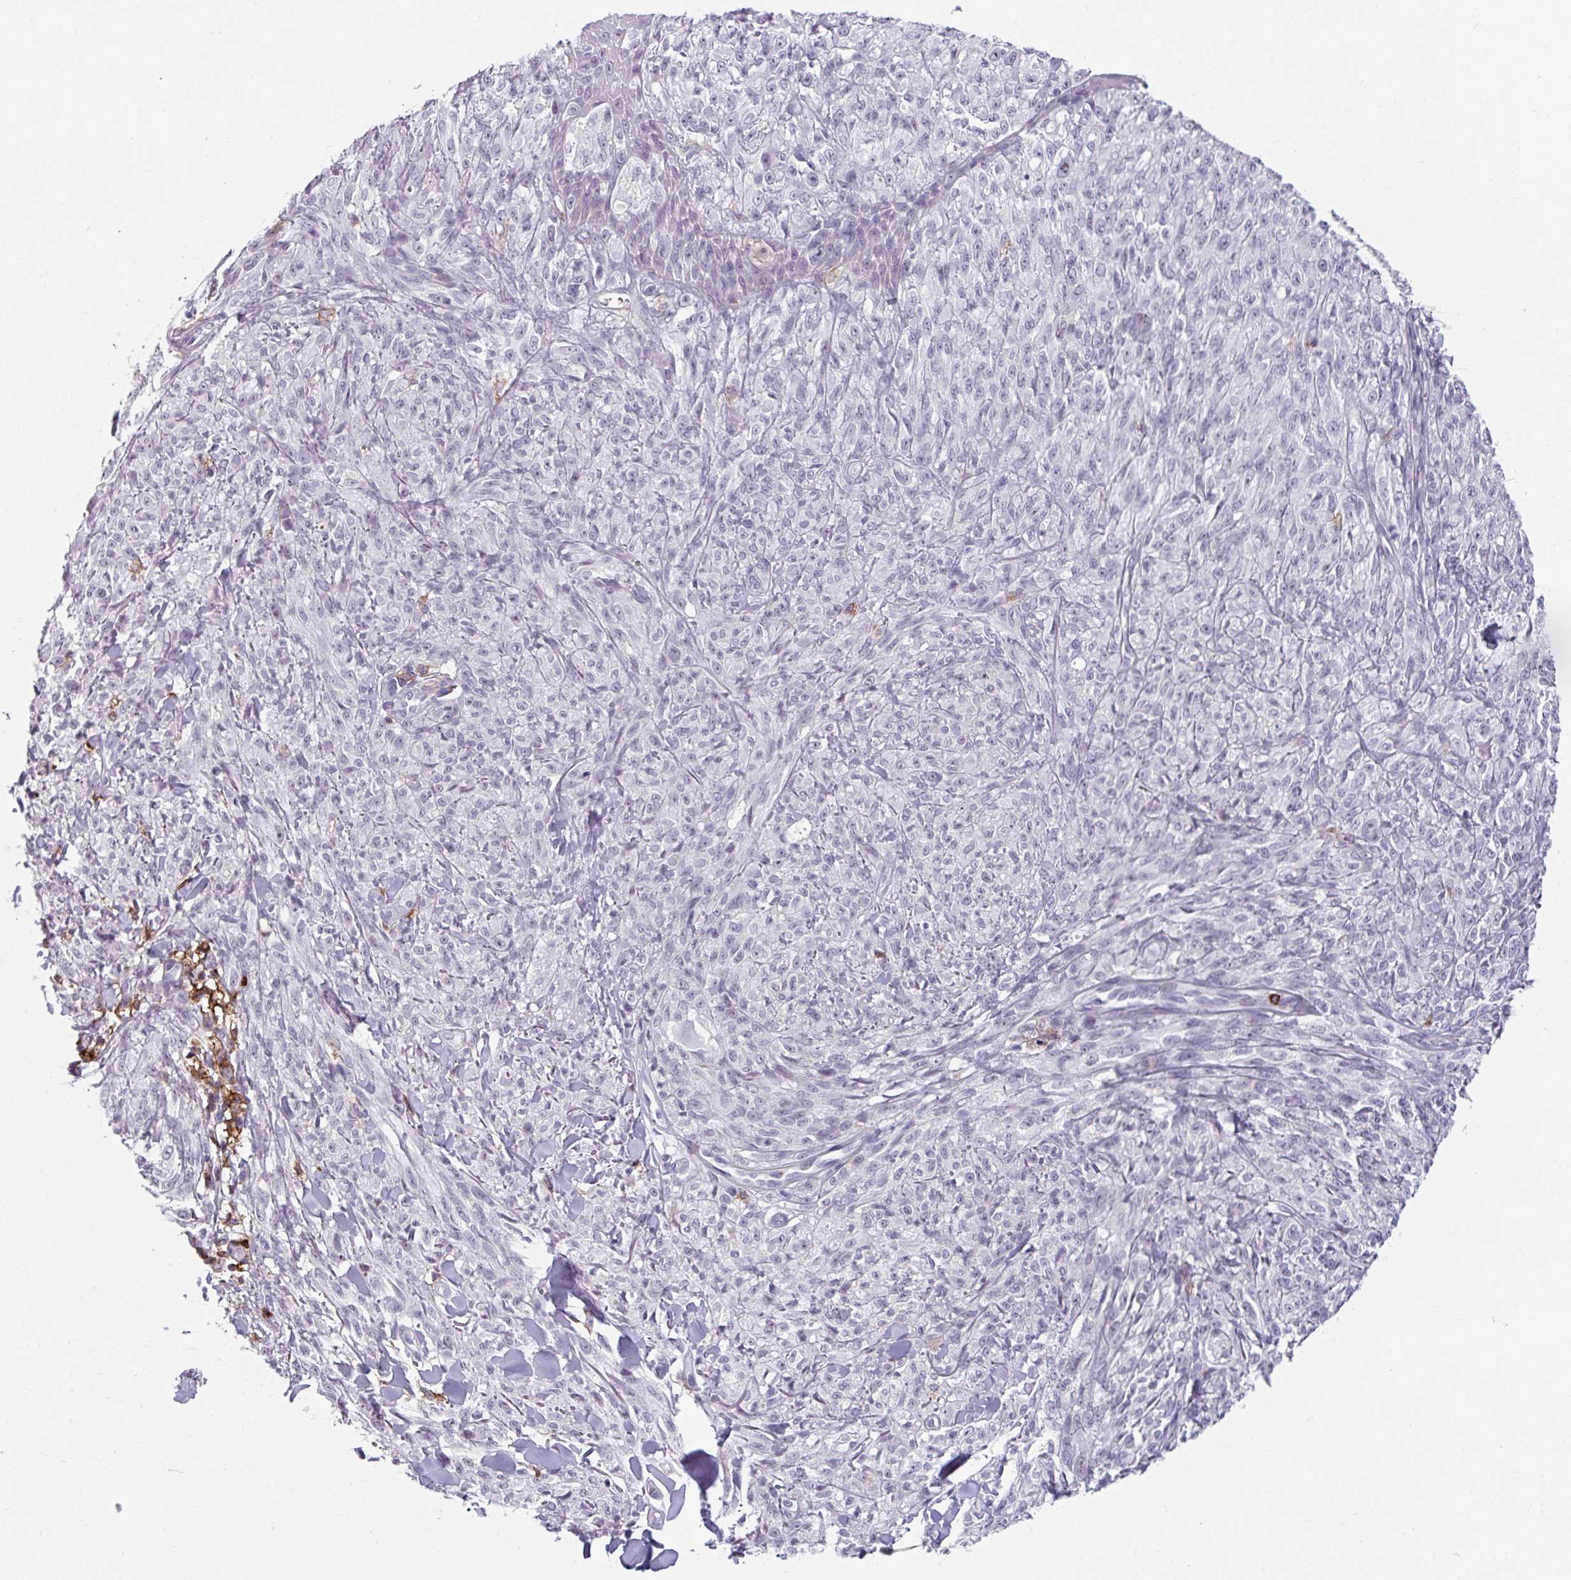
{"staining": {"intensity": "negative", "quantity": "none", "location": "none"}, "tissue": "melanoma", "cell_type": "Tumor cells", "image_type": "cancer", "snomed": [{"axis": "morphology", "description": "Malignant melanoma, NOS"}, {"axis": "topography", "description": "Skin of upper arm"}], "caption": "A histopathology image of melanoma stained for a protein shows no brown staining in tumor cells.", "gene": "EXOSC5", "patient": {"sex": "female", "age": 65}}